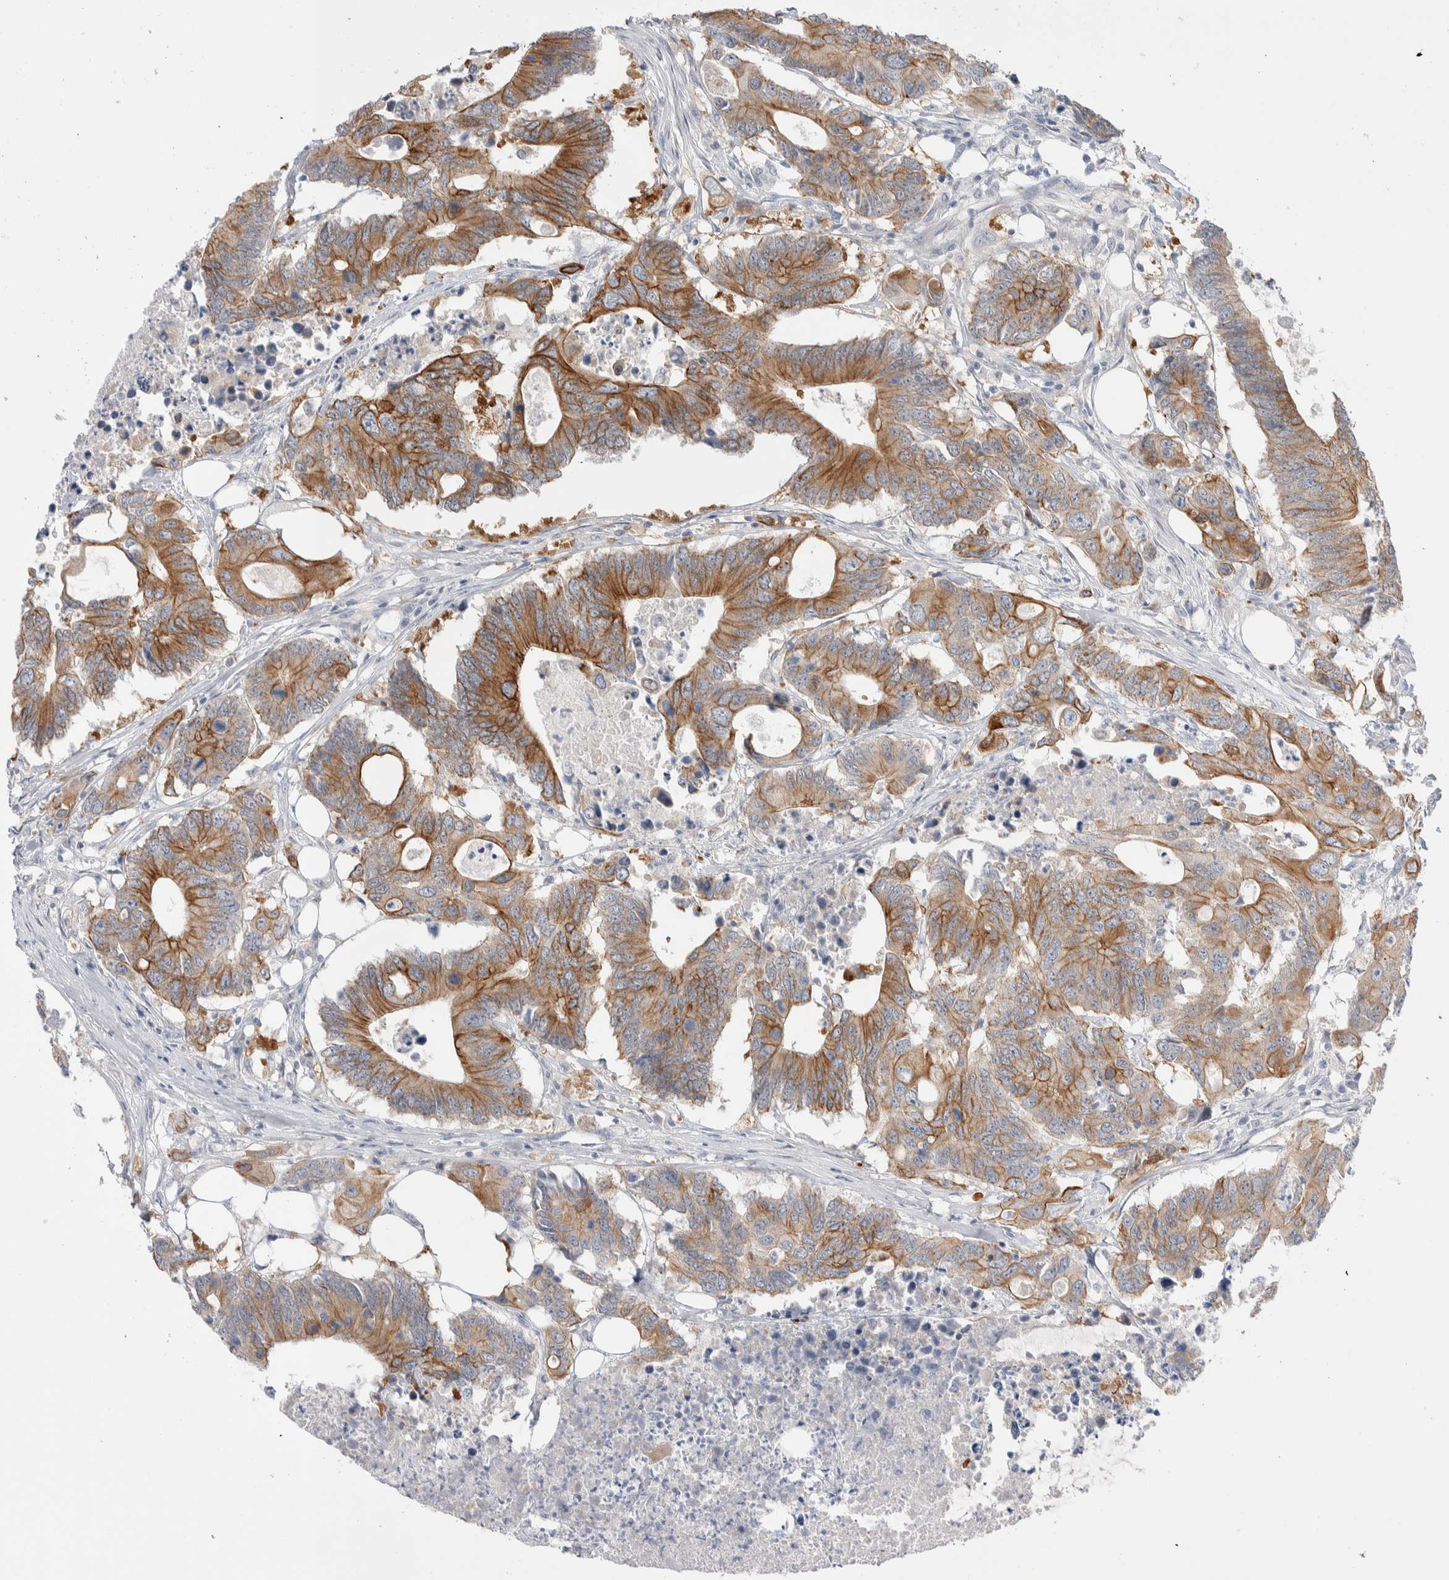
{"staining": {"intensity": "moderate", "quantity": ">75%", "location": "cytoplasmic/membranous"}, "tissue": "colorectal cancer", "cell_type": "Tumor cells", "image_type": "cancer", "snomed": [{"axis": "morphology", "description": "Adenocarcinoma, NOS"}, {"axis": "topography", "description": "Colon"}], "caption": "Human colorectal cancer (adenocarcinoma) stained for a protein (brown) demonstrates moderate cytoplasmic/membranous positive expression in approximately >75% of tumor cells.", "gene": "C1orf112", "patient": {"sex": "male", "age": 71}}